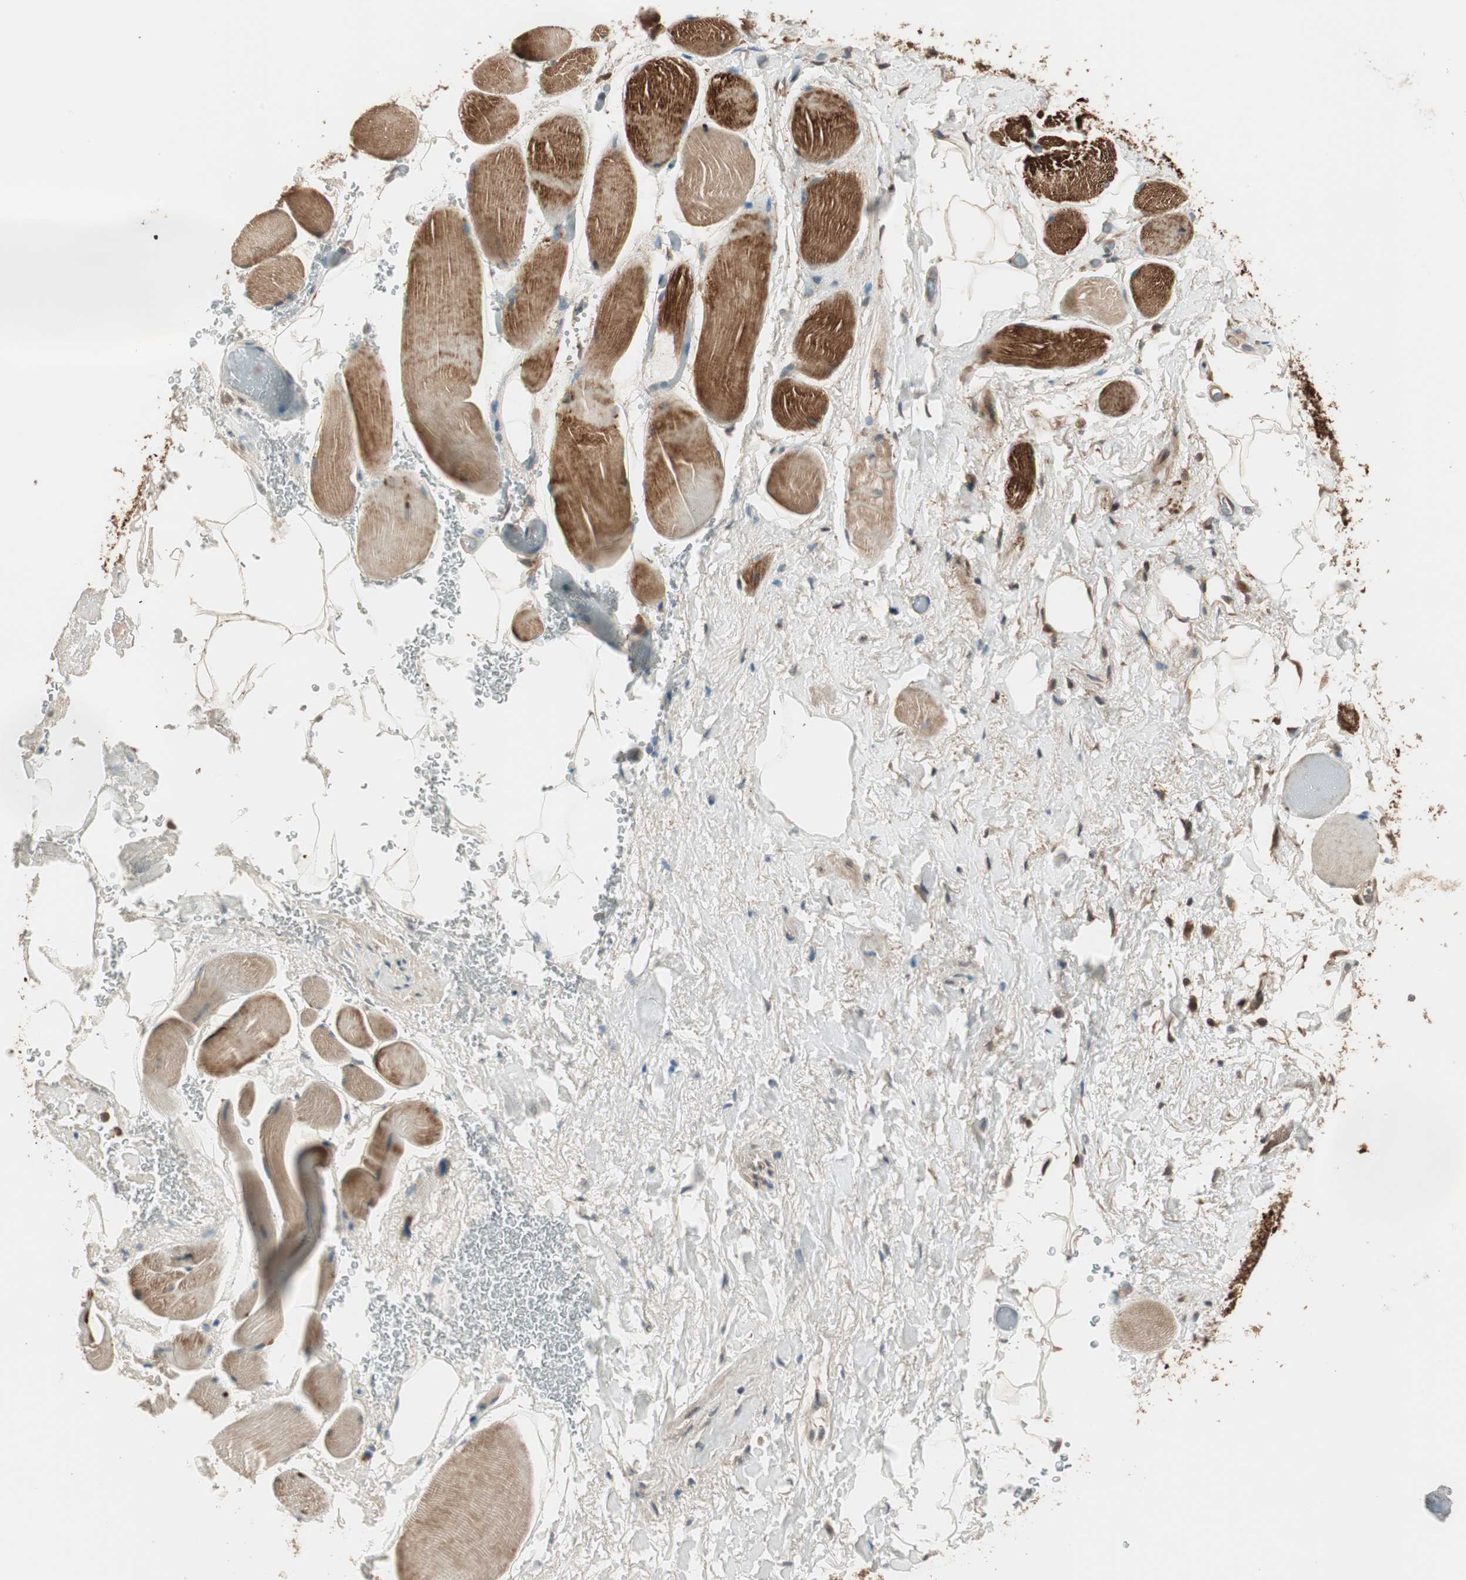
{"staining": {"intensity": "weak", "quantity": ">75%", "location": "cytoplasmic/membranous"}, "tissue": "adipose tissue", "cell_type": "Adipocytes", "image_type": "normal", "snomed": [{"axis": "morphology", "description": "Normal tissue, NOS"}, {"axis": "topography", "description": "Soft tissue"}, {"axis": "topography", "description": "Peripheral nerve tissue"}], "caption": "This micrograph shows IHC staining of benign adipose tissue, with low weak cytoplasmic/membranous expression in approximately >75% of adipocytes.", "gene": "CNOT4", "patient": {"sex": "female", "age": 71}}